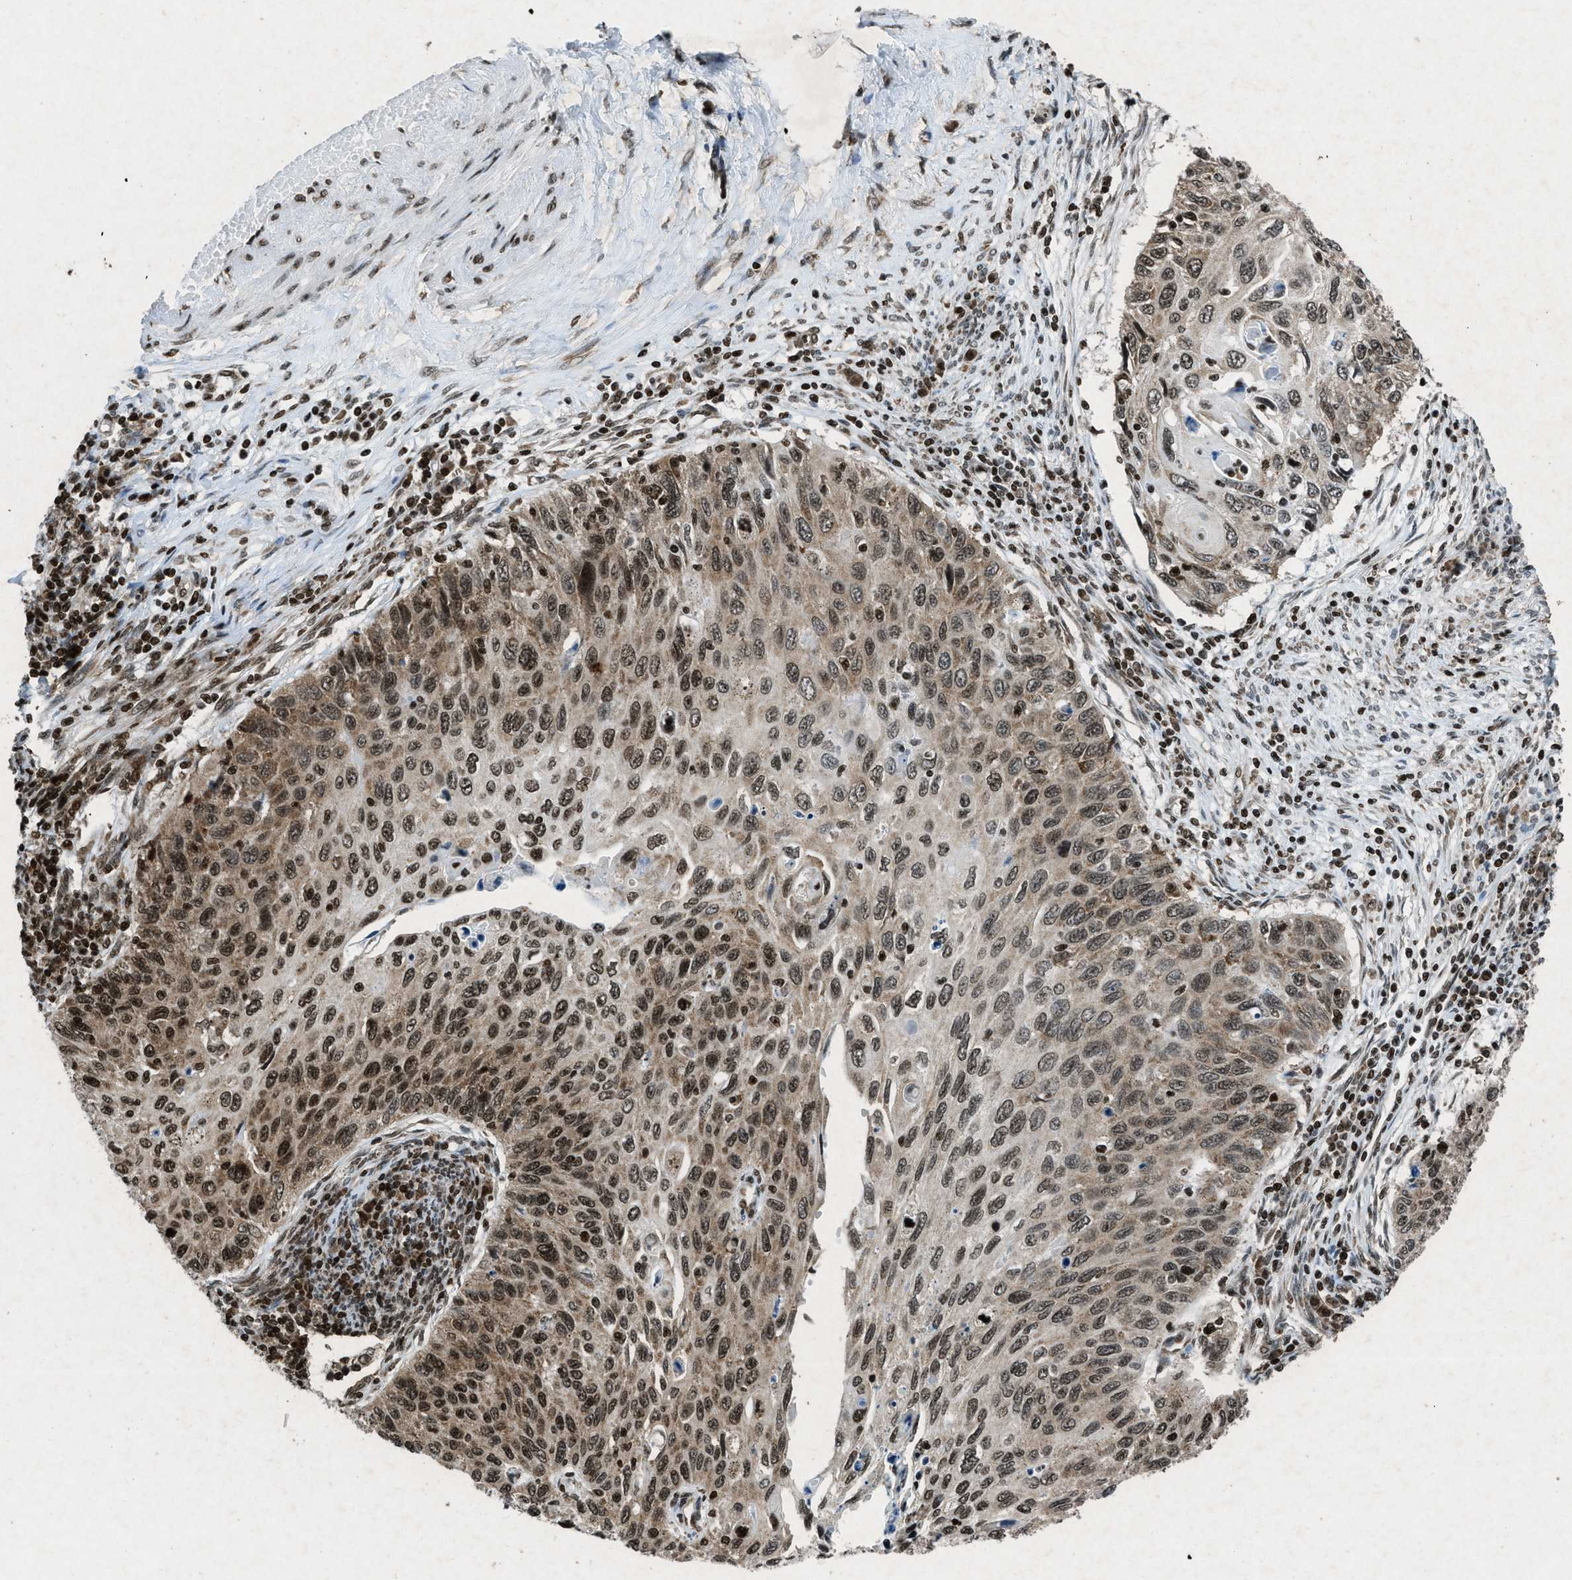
{"staining": {"intensity": "moderate", "quantity": ">75%", "location": "nuclear"}, "tissue": "cervical cancer", "cell_type": "Tumor cells", "image_type": "cancer", "snomed": [{"axis": "morphology", "description": "Squamous cell carcinoma, NOS"}, {"axis": "topography", "description": "Cervix"}], "caption": "Protein expression by IHC shows moderate nuclear expression in about >75% of tumor cells in cervical cancer (squamous cell carcinoma).", "gene": "NXF1", "patient": {"sex": "female", "age": 70}}